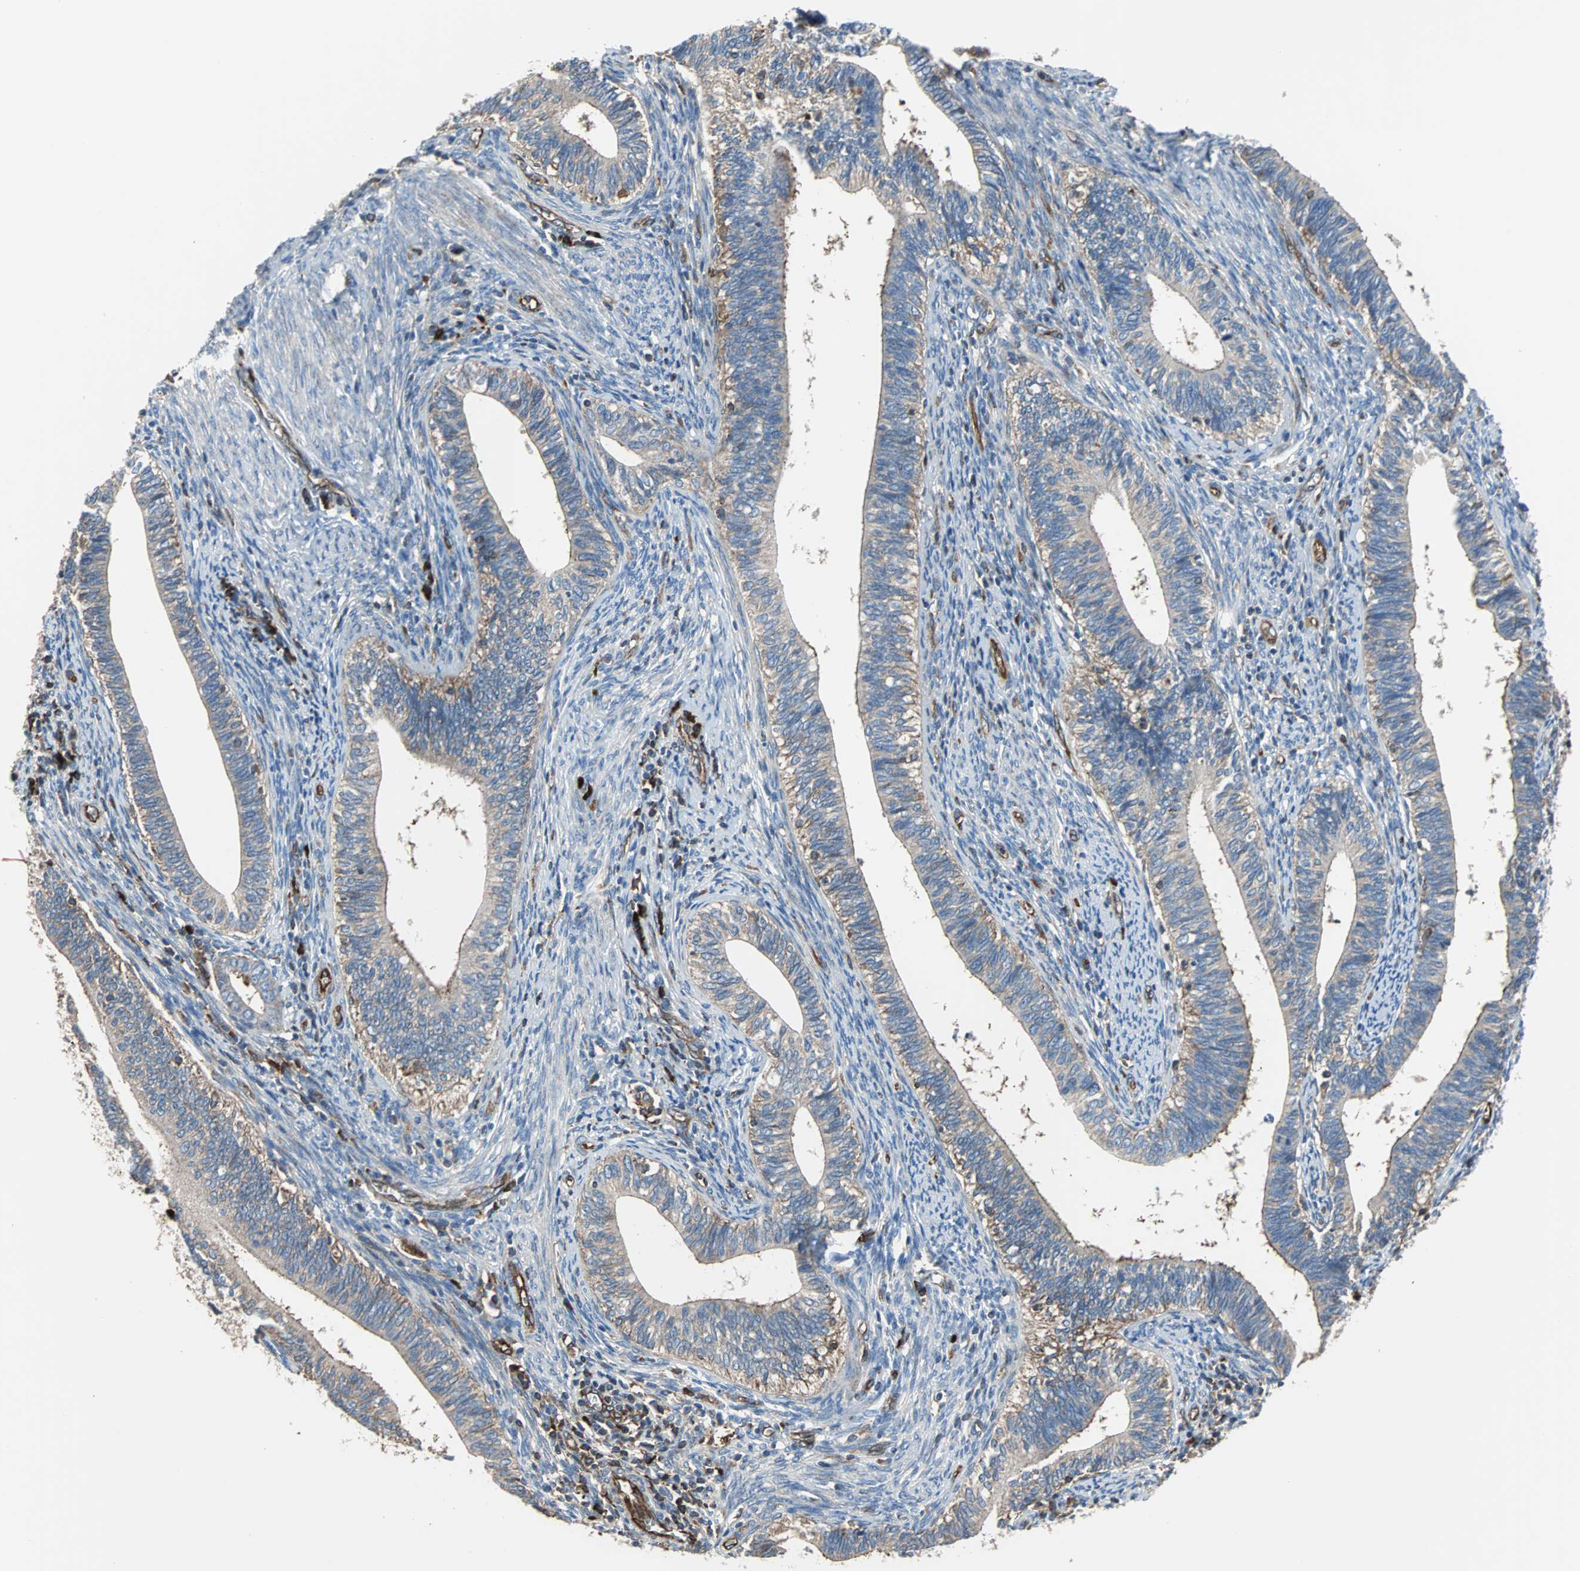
{"staining": {"intensity": "weak", "quantity": ">75%", "location": "cytoplasmic/membranous"}, "tissue": "cervical cancer", "cell_type": "Tumor cells", "image_type": "cancer", "snomed": [{"axis": "morphology", "description": "Adenocarcinoma, NOS"}, {"axis": "topography", "description": "Cervix"}], "caption": "Immunohistochemistry (IHC) (DAB) staining of human cervical cancer (adenocarcinoma) shows weak cytoplasmic/membranous protein expression in approximately >75% of tumor cells. Using DAB (3,3'-diaminobenzidine) (brown) and hematoxylin (blue) stains, captured at high magnification using brightfield microscopy.", "gene": "PLCG2", "patient": {"sex": "female", "age": 44}}